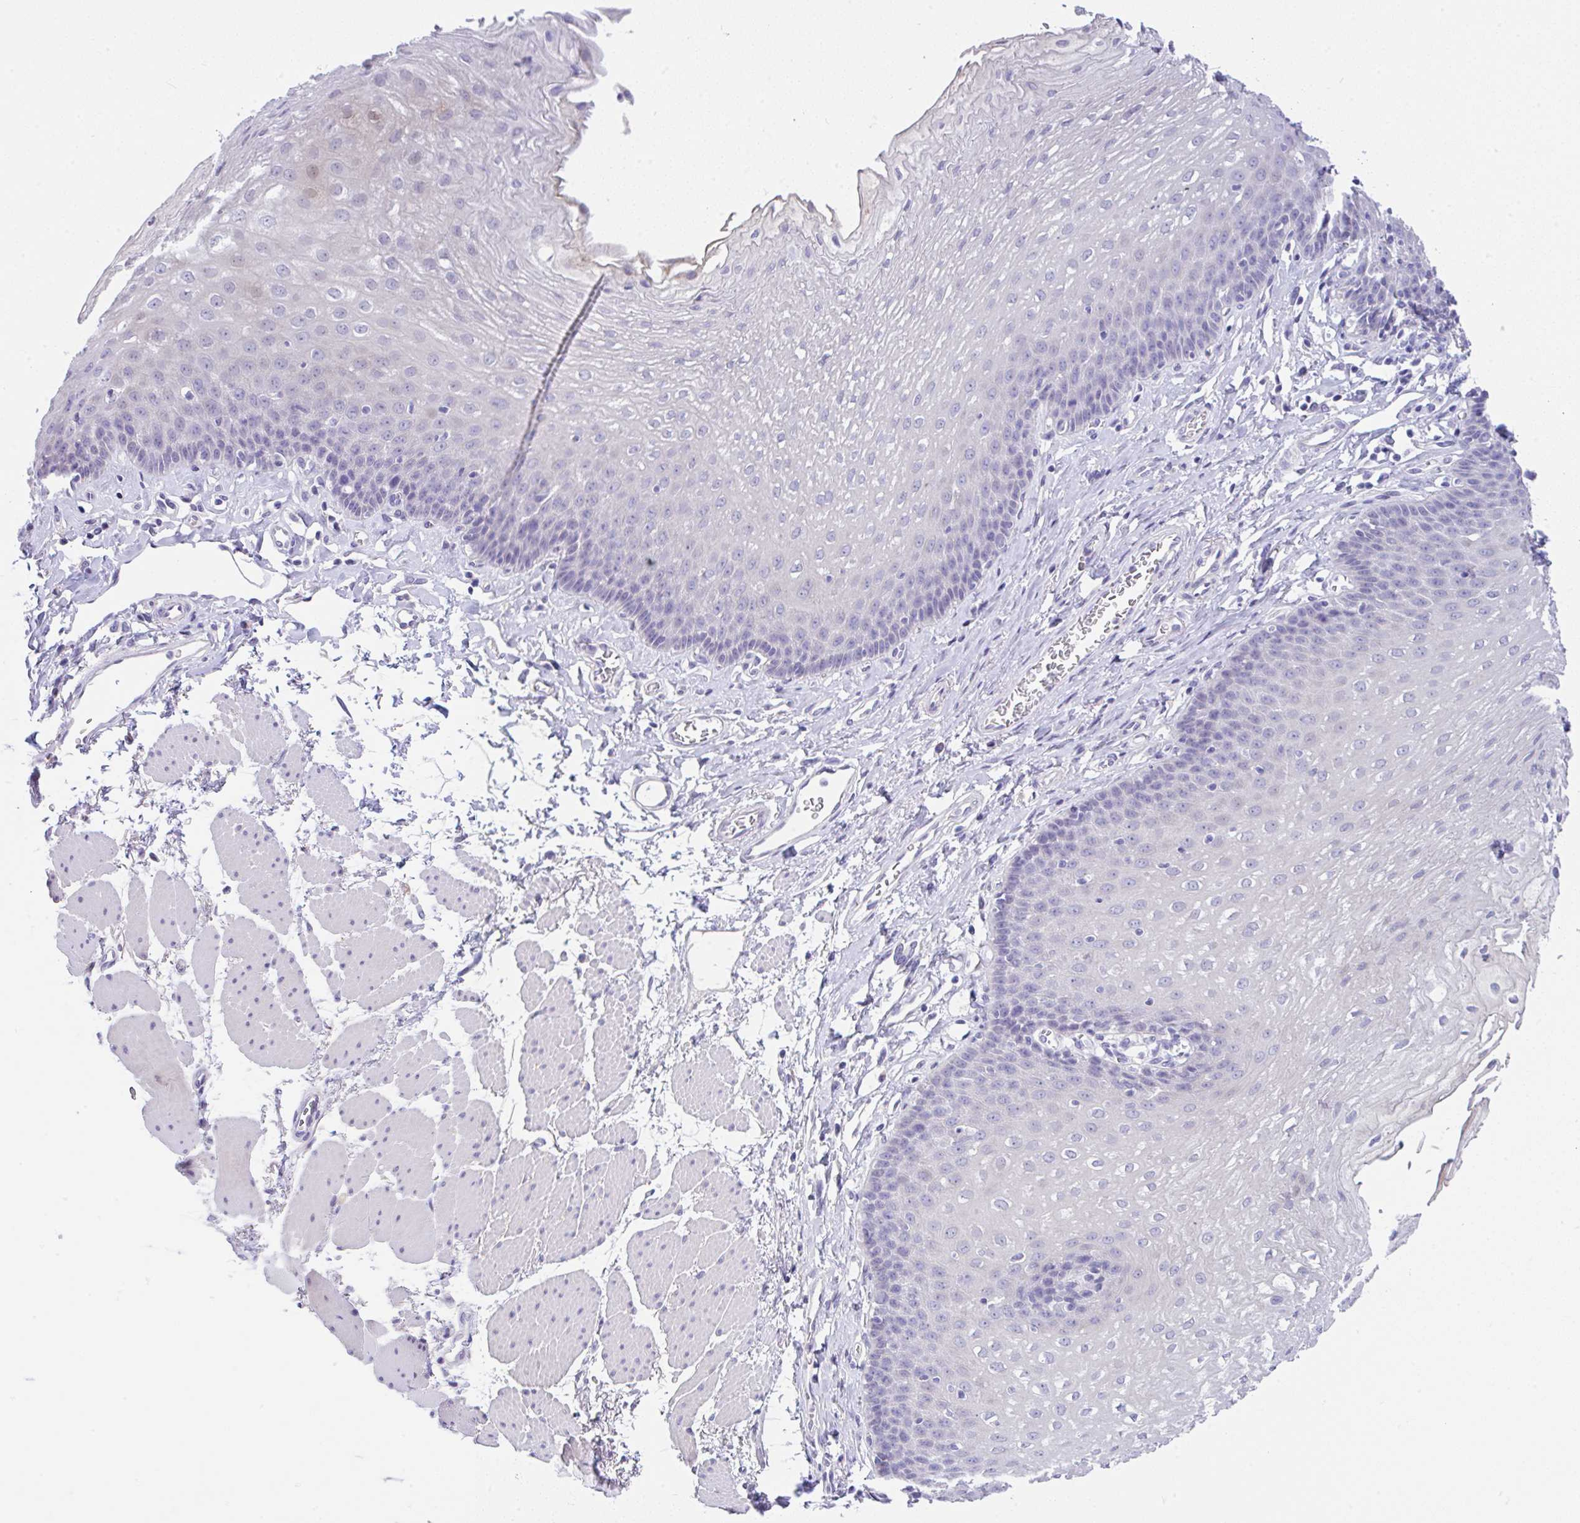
{"staining": {"intensity": "negative", "quantity": "none", "location": "none"}, "tissue": "esophagus", "cell_type": "Squamous epithelial cells", "image_type": "normal", "snomed": [{"axis": "morphology", "description": "Normal tissue, NOS"}, {"axis": "topography", "description": "Esophagus"}], "caption": "This is a histopathology image of IHC staining of benign esophagus, which shows no expression in squamous epithelial cells.", "gene": "SERPINE3", "patient": {"sex": "female", "age": 81}}